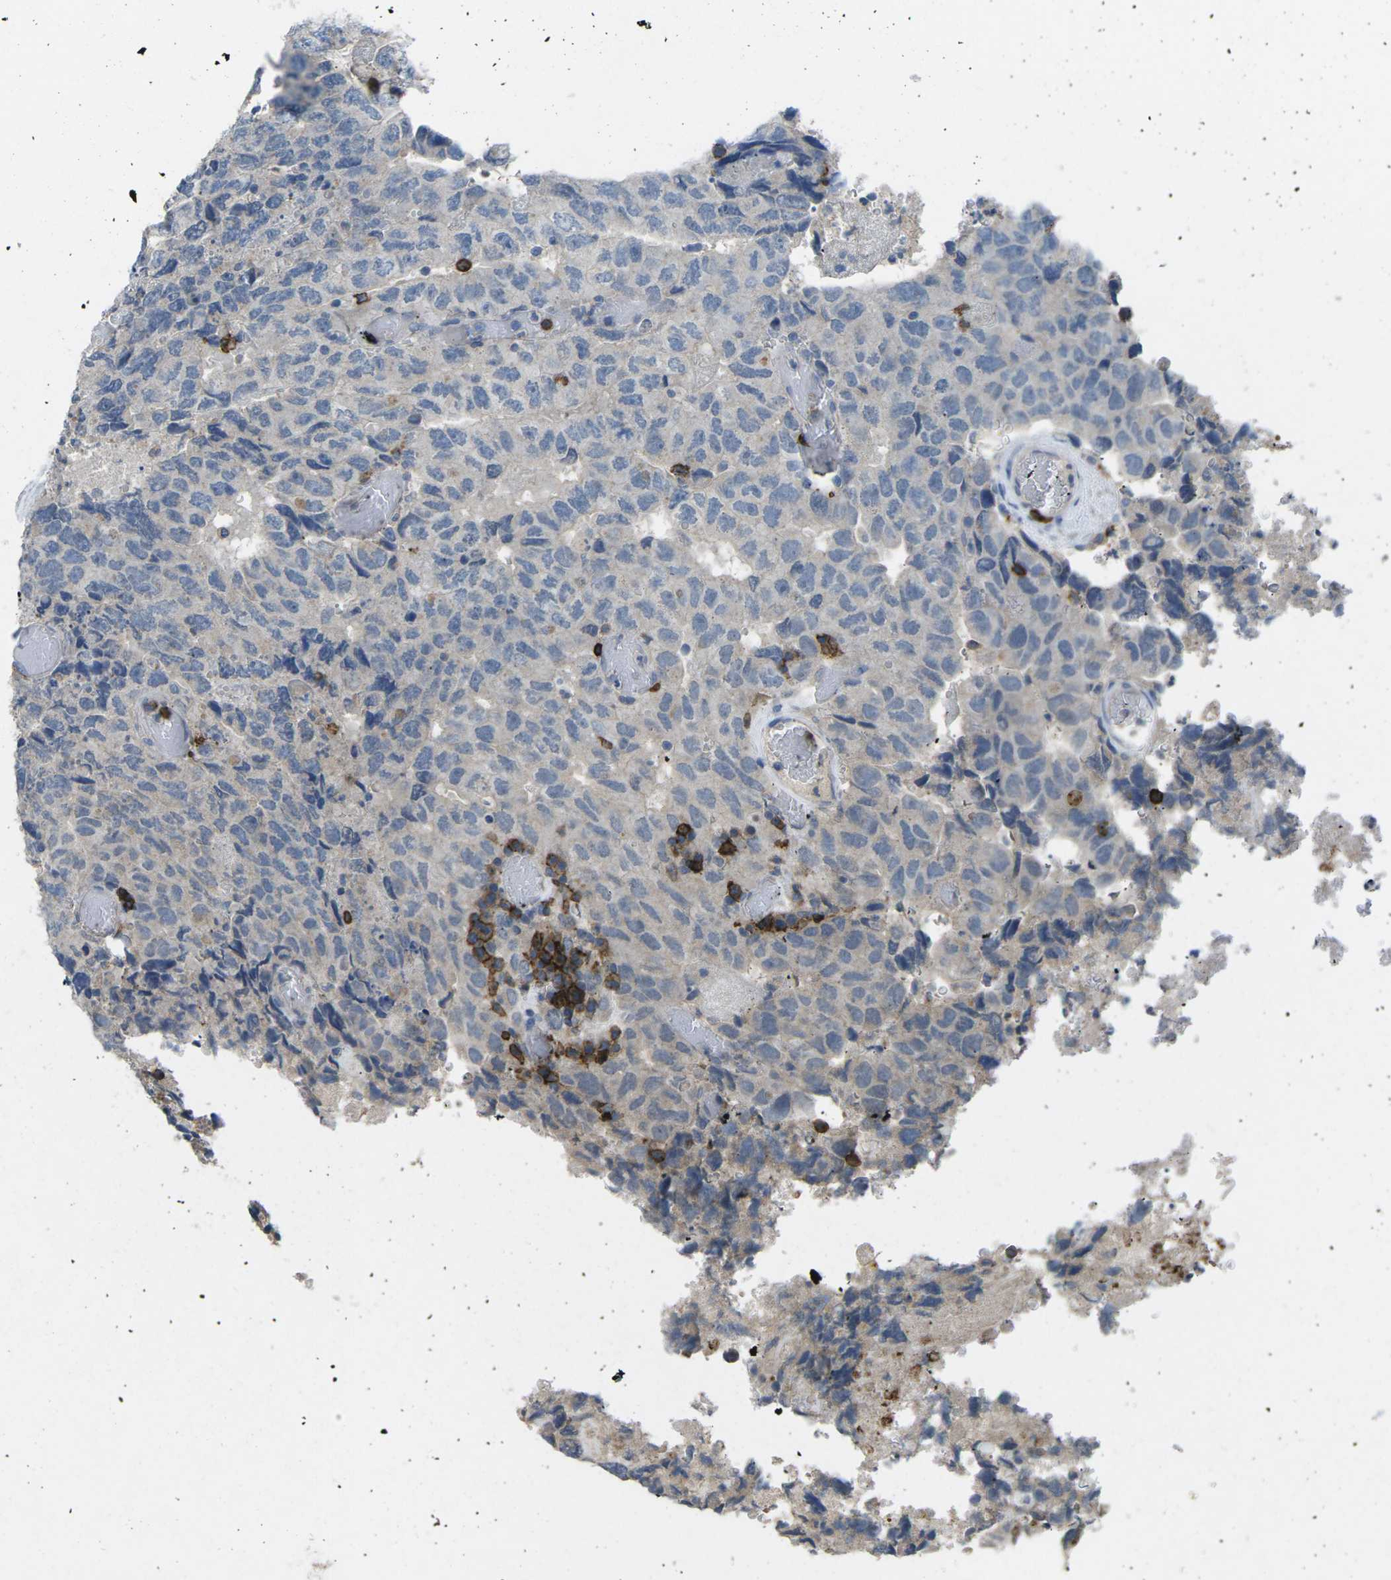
{"staining": {"intensity": "negative", "quantity": "none", "location": "none"}, "tissue": "testis cancer", "cell_type": "Tumor cells", "image_type": "cancer", "snomed": [{"axis": "morphology", "description": "Necrosis, NOS"}, {"axis": "morphology", "description": "Carcinoma, Embryonal, NOS"}, {"axis": "topography", "description": "Testis"}], "caption": "Embryonal carcinoma (testis) stained for a protein using immunohistochemistry (IHC) demonstrates no expression tumor cells.", "gene": "CD19", "patient": {"sex": "male", "age": 19}}